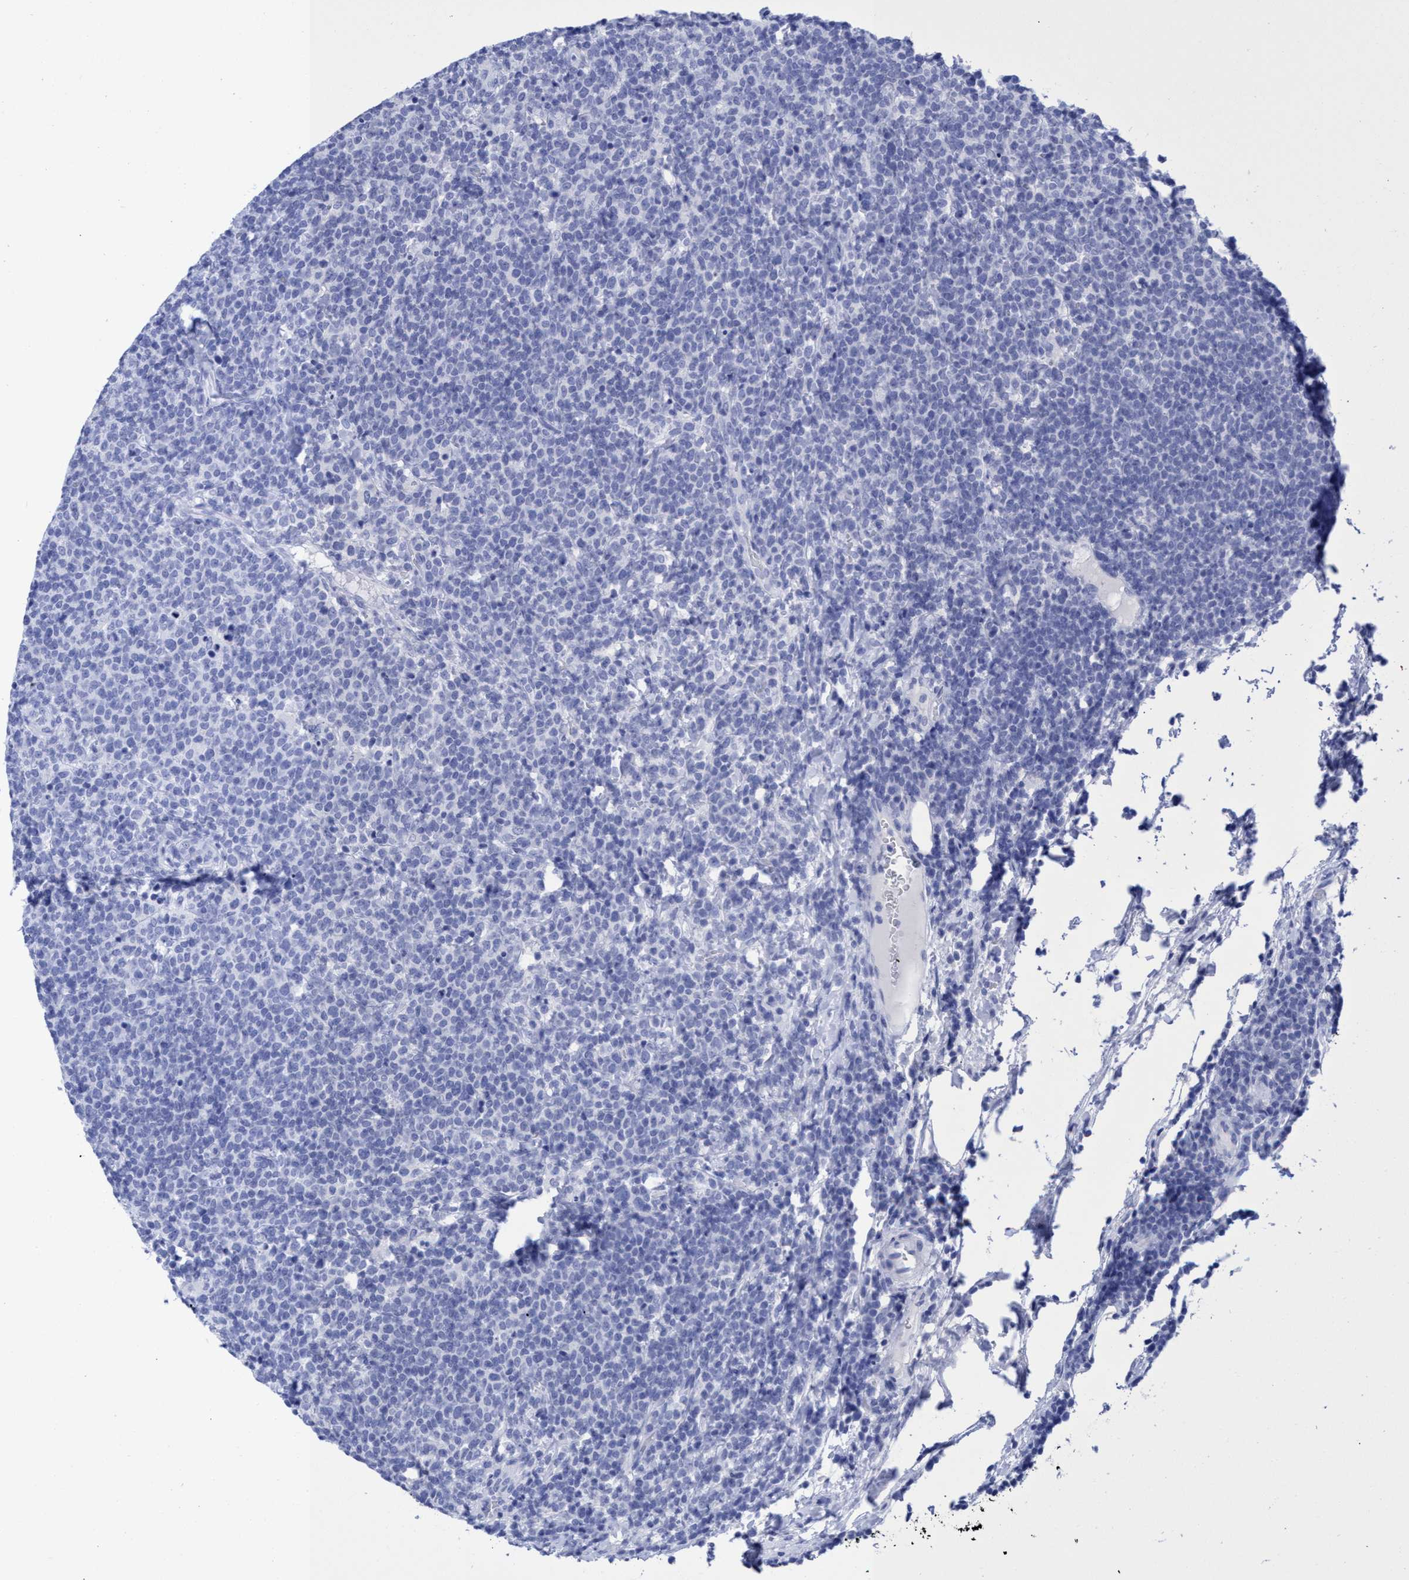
{"staining": {"intensity": "negative", "quantity": "none", "location": "none"}, "tissue": "lymphoma", "cell_type": "Tumor cells", "image_type": "cancer", "snomed": [{"axis": "morphology", "description": "Malignant lymphoma, non-Hodgkin's type, High grade"}, {"axis": "topography", "description": "Lymph node"}], "caption": "This is an immunohistochemistry image of lymphoma. There is no expression in tumor cells.", "gene": "INSL6", "patient": {"sex": "male", "age": 61}}